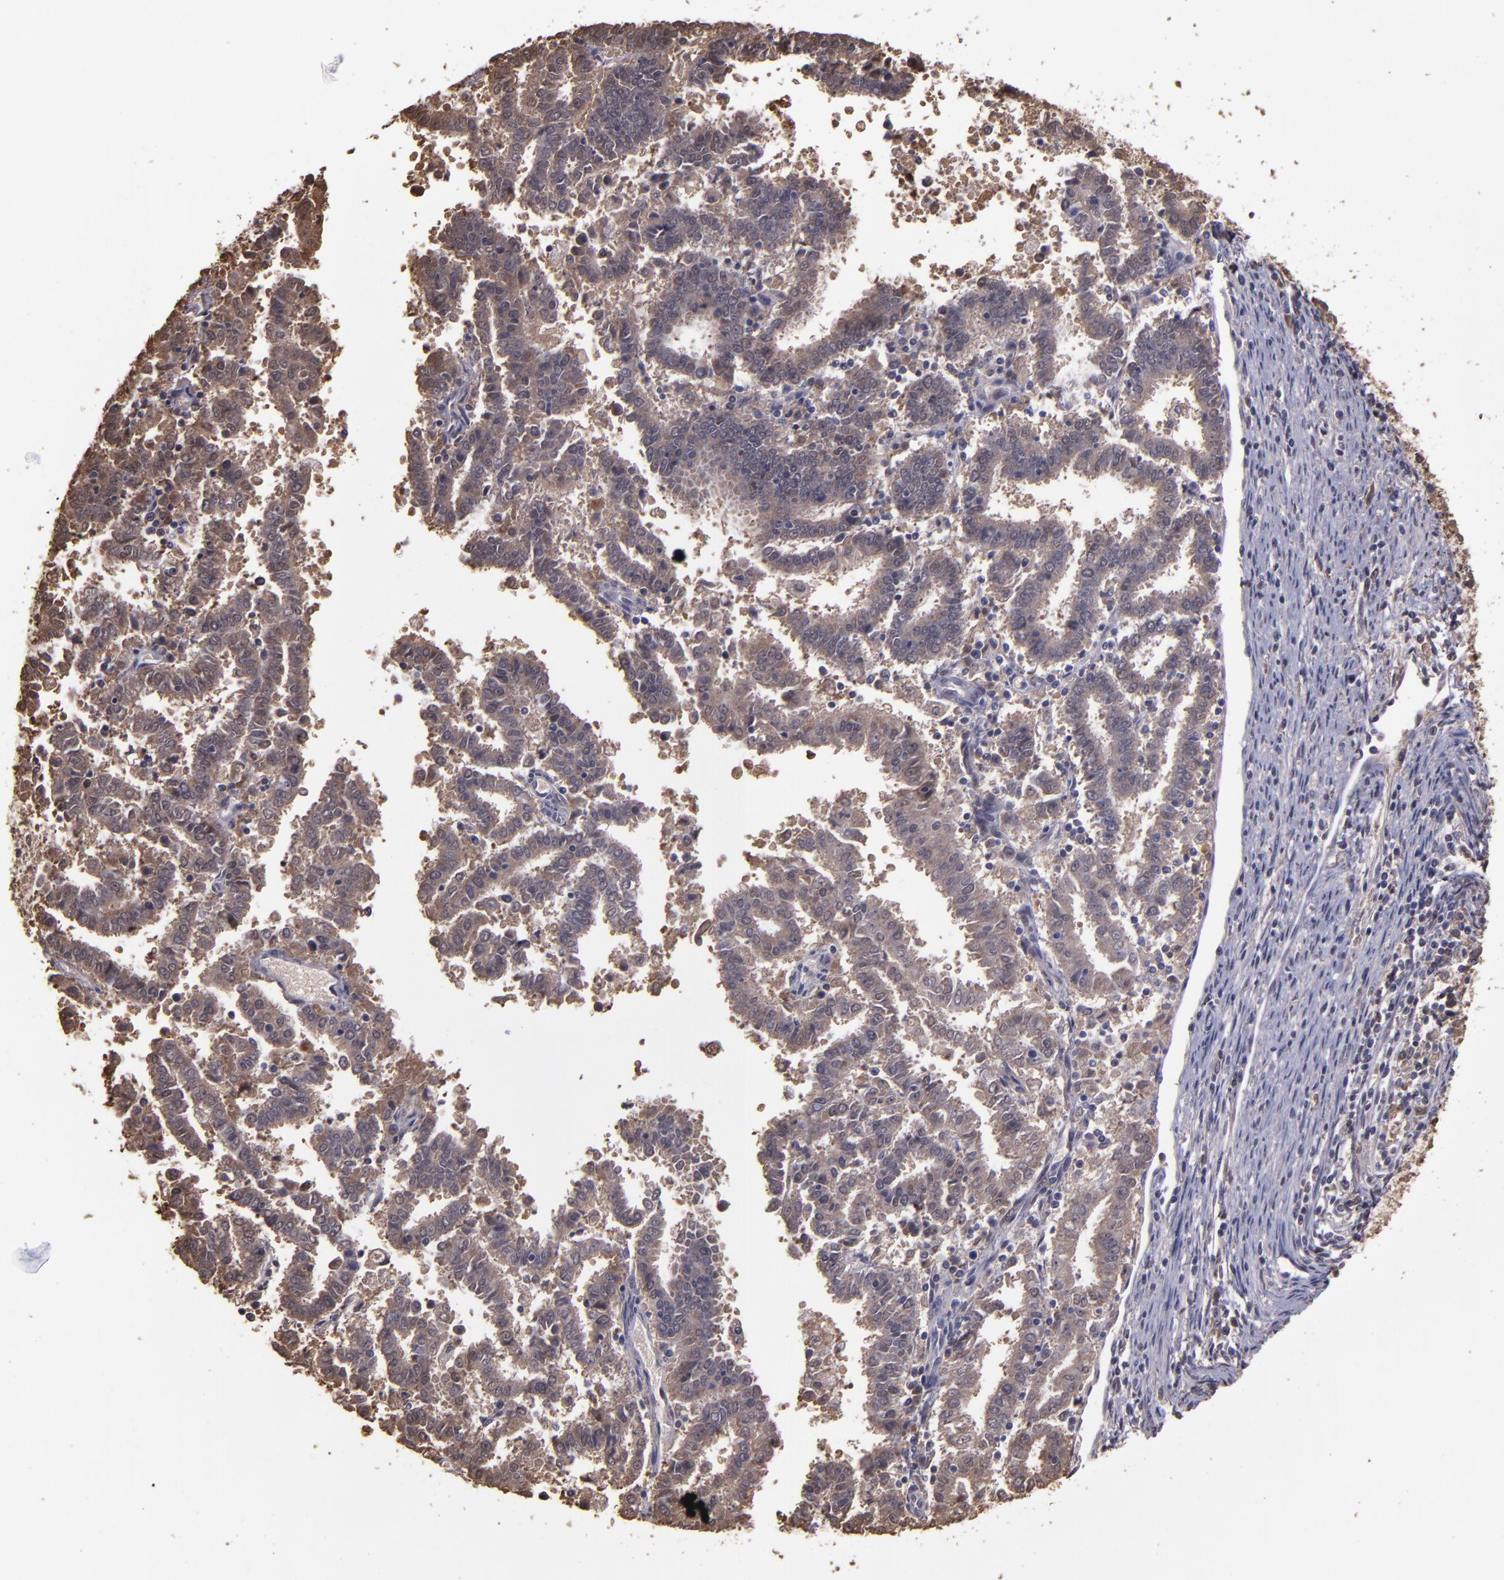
{"staining": {"intensity": "moderate", "quantity": "25%-75%", "location": "cytoplasmic/membranous"}, "tissue": "endometrial cancer", "cell_type": "Tumor cells", "image_type": "cancer", "snomed": [{"axis": "morphology", "description": "Adenocarcinoma, NOS"}, {"axis": "topography", "description": "Uterus"}], "caption": "Endometrial adenocarcinoma stained with IHC demonstrates moderate cytoplasmic/membranous staining in approximately 25%-75% of tumor cells.", "gene": "SERPINF2", "patient": {"sex": "female", "age": 83}}